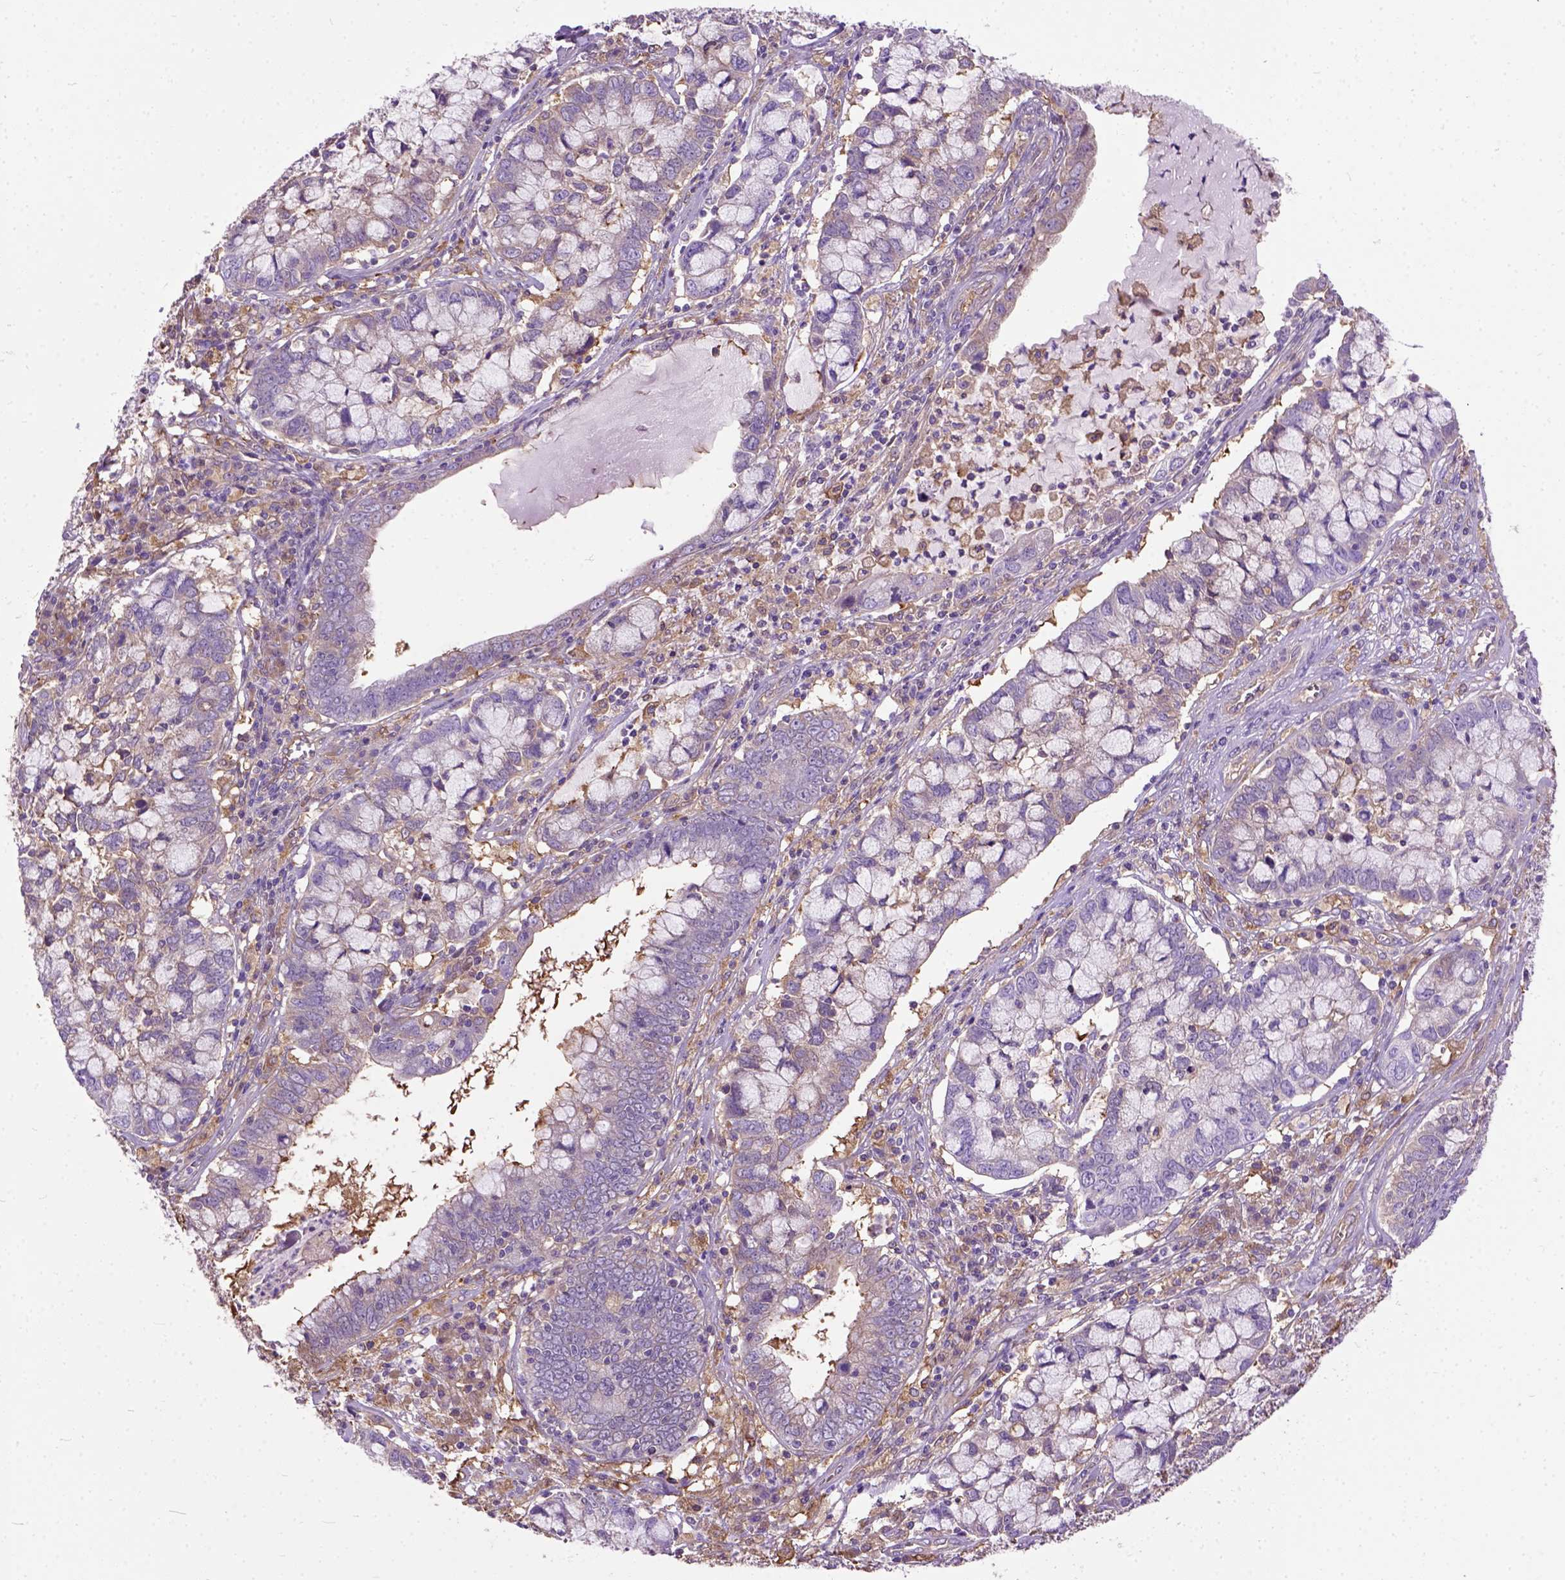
{"staining": {"intensity": "weak", "quantity": "25%-75%", "location": "cytoplasmic/membranous"}, "tissue": "cervical cancer", "cell_type": "Tumor cells", "image_type": "cancer", "snomed": [{"axis": "morphology", "description": "Adenocarcinoma, NOS"}, {"axis": "topography", "description": "Cervix"}], "caption": "High-power microscopy captured an immunohistochemistry (IHC) image of cervical adenocarcinoma, revealing weak cytoplasmic/membranous staining in about 25%-75% of tumor cells.", "gene": "SEMA4F", "patient": {"sex": "female", "age": 40}}